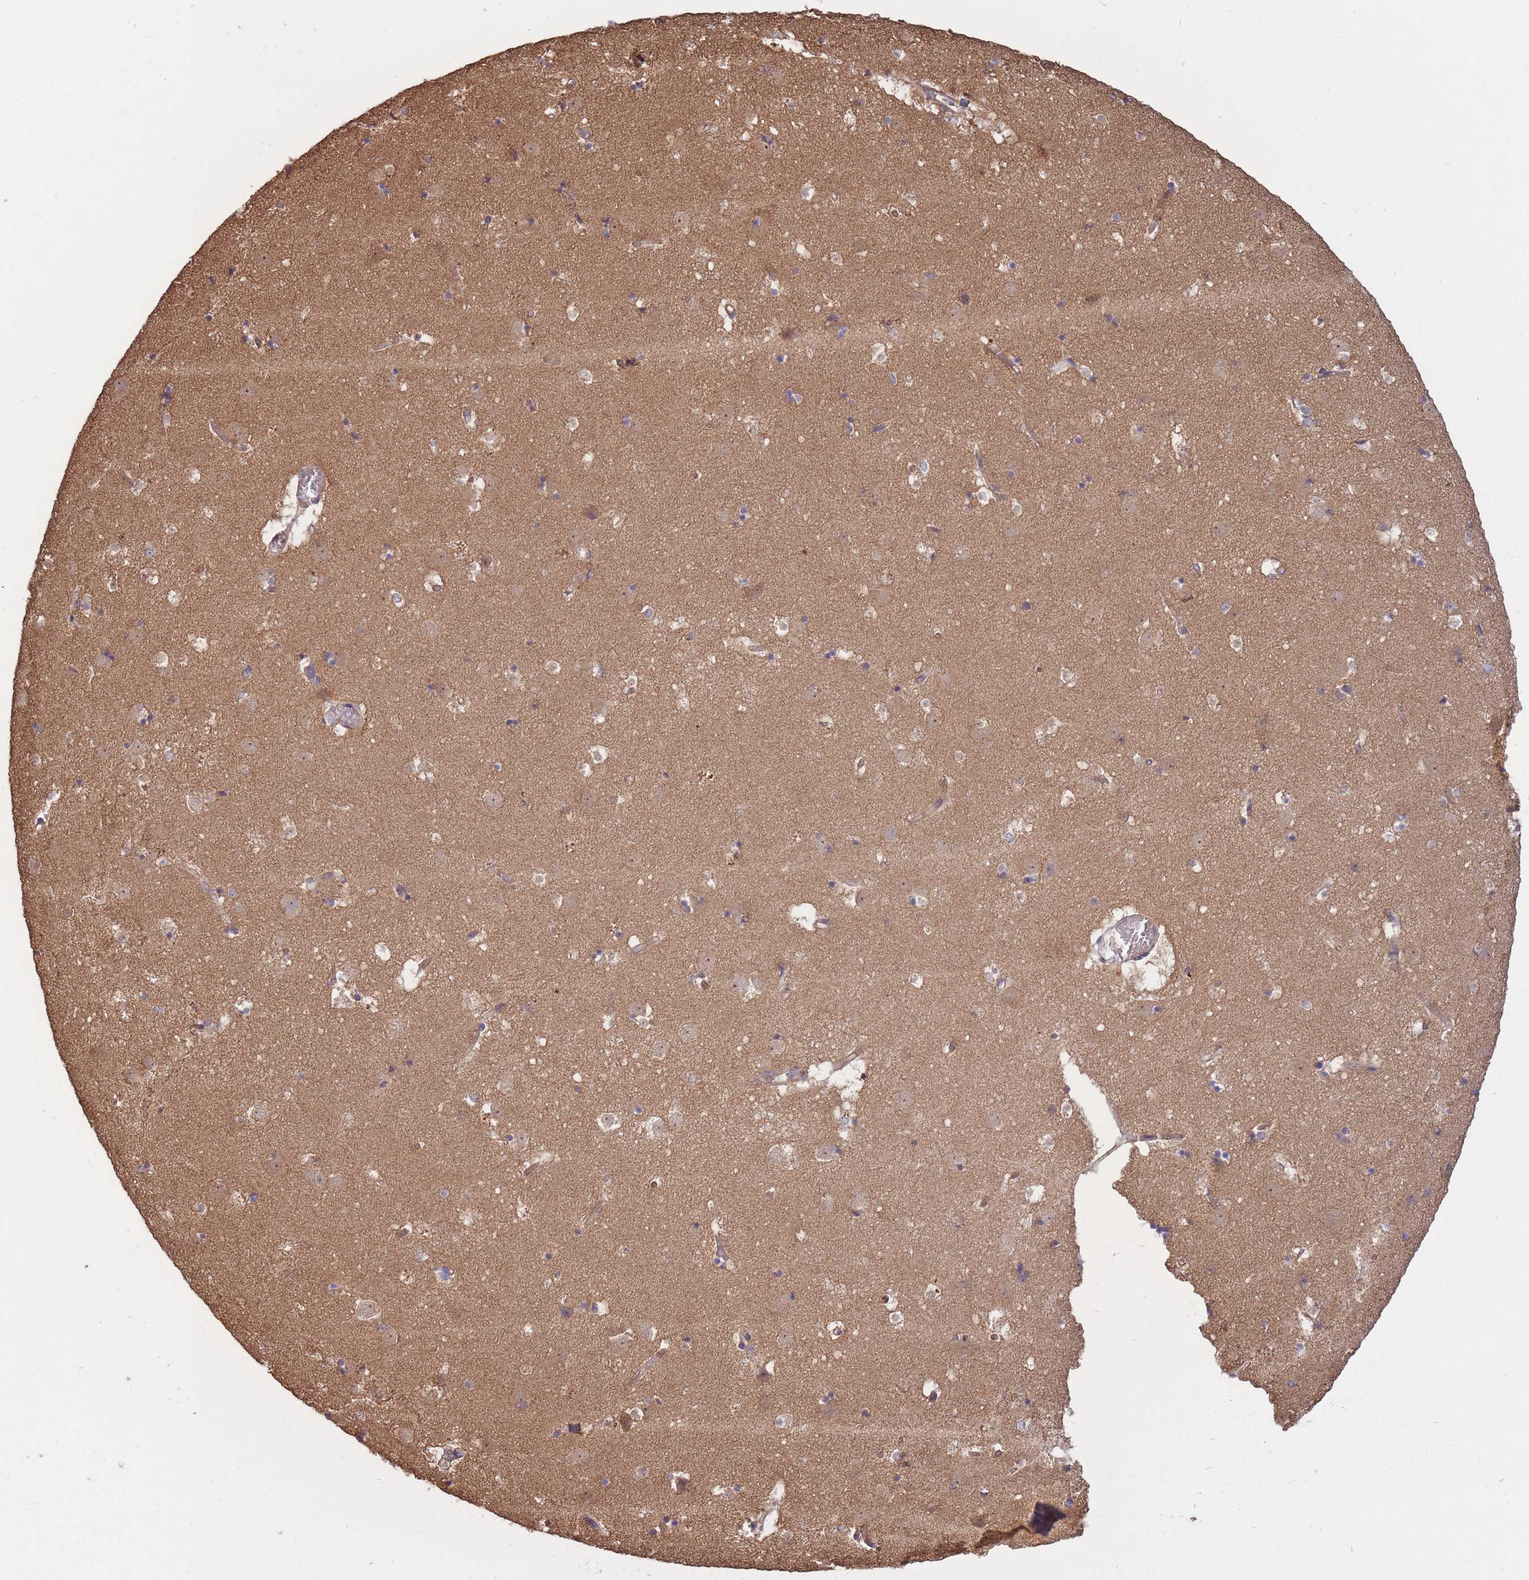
{"staining": {"intensity": "negative", "quantity": "none", "location": "none"}, "tissue": "caudate", "cell_type": "Glial cells", "image_type": "normal", "snomed": [{"axis": "morphology", "description": "Normal tissue, NOS"}, {"axis": "topography", "description": "Lateral ventricle wall"}], "caption": "High power microscopy histopathology image of an immunohistochemistry (IHC) image of unremarkable caudate, revealing no significant staining in glial cells. Brightfield microscopy of immunohistochemistry (IHC) stained with DAB (brown) and hematoxylin (blue), captured at high magnification.", "gene": "KIAA1755", "patient": {"sex": "male", "age": 58}}